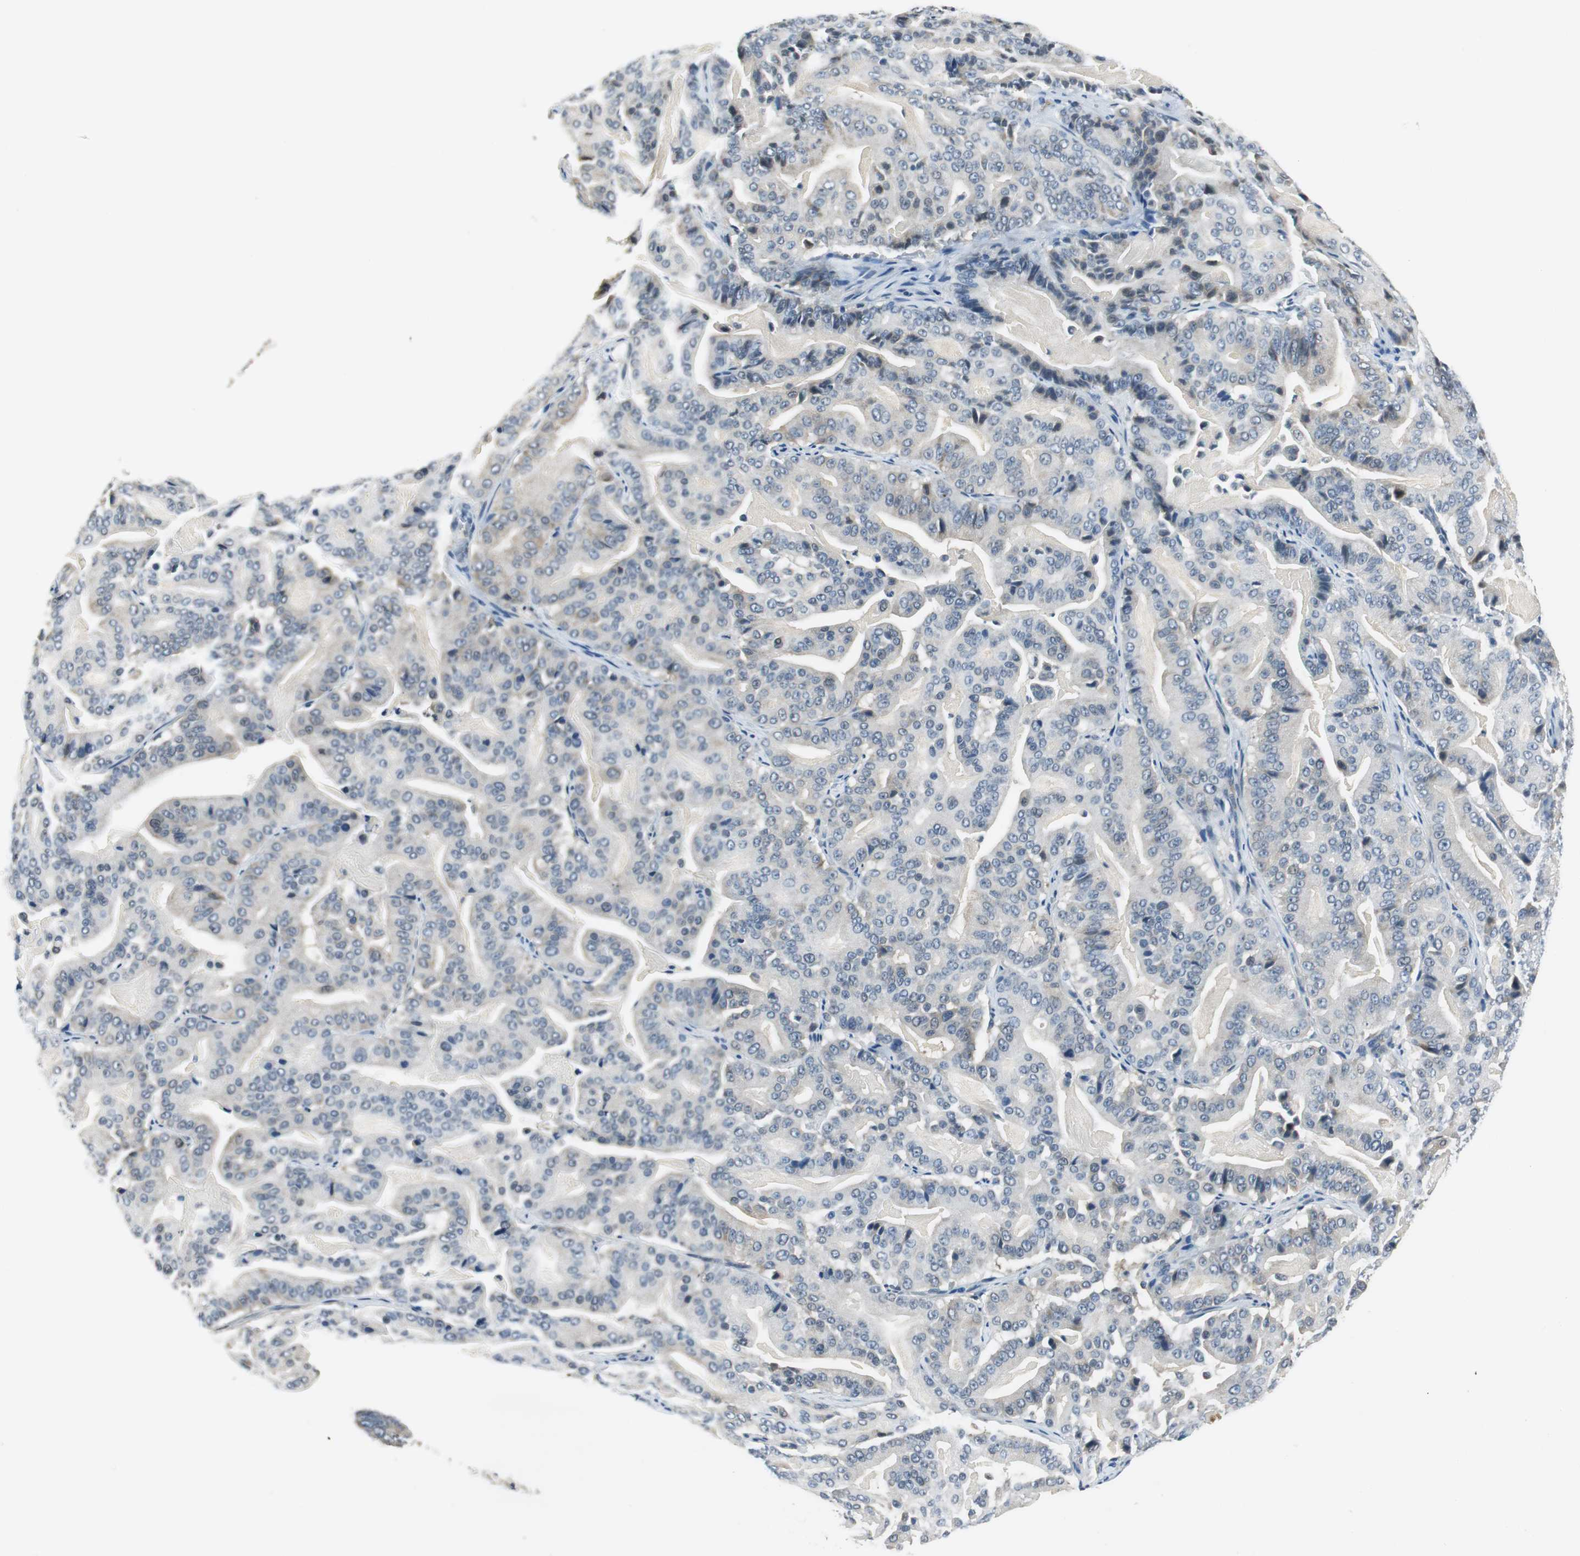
{"staining": {"intensity": "weak", "quantity": "<25%", "location": "cytoplasmic/membranous"}, "tissue": "pancreatic cancer", "cell_type": "Tumor cells", "image_type": "cancer", "snomed": [{"axis": "morphology", "description": "Adenocarcinoma, NOS"}, {"axis": "topography", "description": "Pancreas"}], "caption": "This photomicrograph is of adenocarcinoma (pancreatic) stained with immunohistochemistry to label a protein in brown with the nuclei are counter-stained blue. There is no staining in tumor cells. The staining is performed using DAB (3,3'-diaminobenzidine) brown chromogen with nuclei counter-stained in using hematoxylin.", "gene": "ME1", "patient": {"sex": "male", "age": 63}}